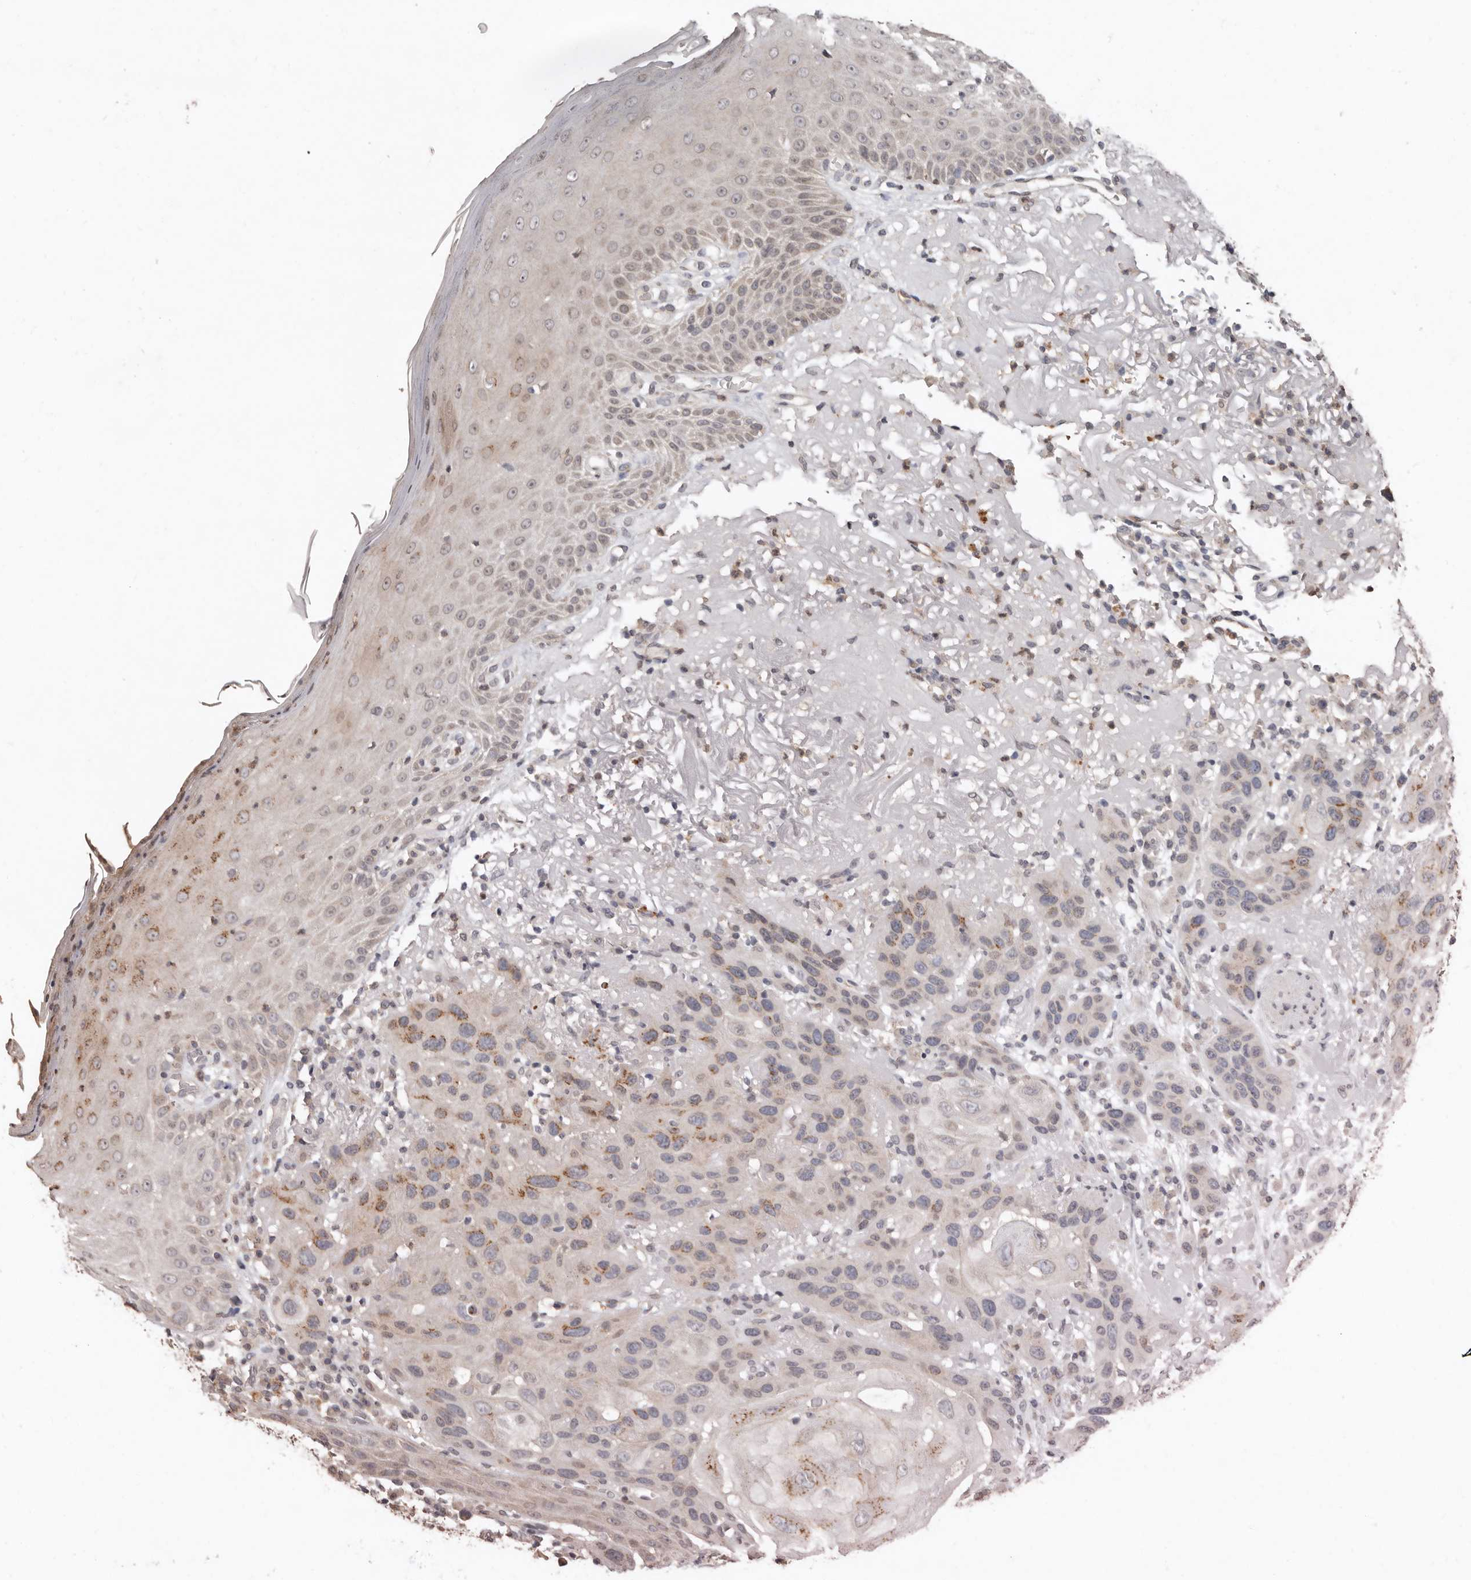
{"staining": {"intensity": "moderate", "quantity": "<25%", "location": "cytoplasmic/membranous"}, "tissue": "skin cancer", "cell_type": "Tumor cells", "image_type": "cancer", "snomed": [{"axis": "morphology", "description": "Normal tissue, NOS"}, {"axis": "morphology", "description": "Squamous cell carcinoma, NOS"}, {"axis": "topography", "description": "Skin"}], "caption": "This histopathology image shows immunohistochemistry (IHC) staining of squamous cell carcinoma (skin), with low moderate cytoplasmic/membranous expression in about <25% of tumor cells.", "gene": "SULT1E1", "patient": {"sex": "female", "age": 96}}